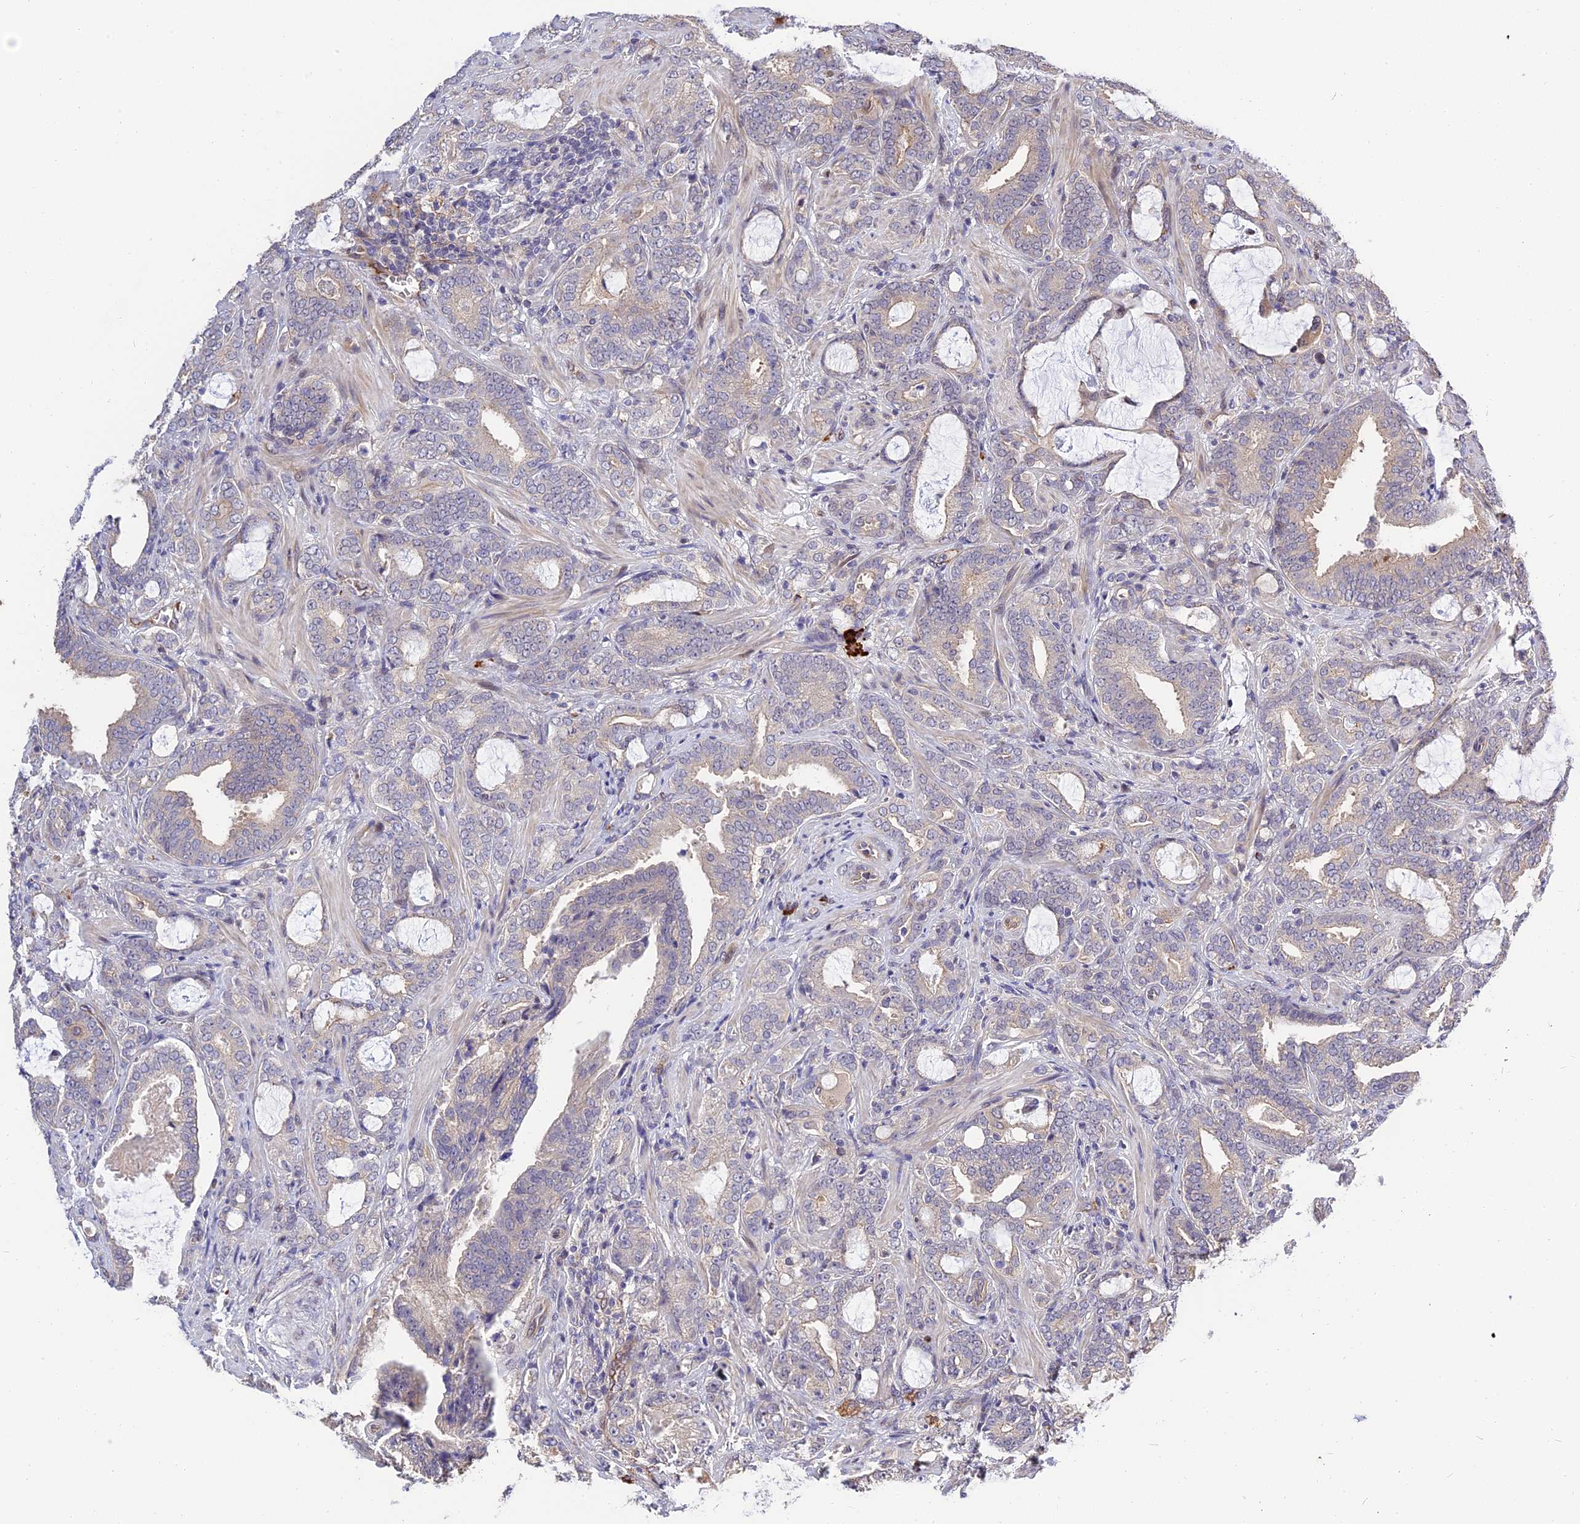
{"staining": {"intensity": "negative", "quantity": "none", "location": "none"}, "tissue": "prostate cancer", "cell_type": "Tumor cells", "image_type": "cancer", "snomed": [{"axis": "morphology", "description": "Adenocarcinoma, High grade"}, {"axis": "topography", "description": "Prostate and seminal vesicle, NOS"}], "caption": "This is an immunohistochemistry micrograph of human high-grade adenocarcinoma (prostate). There is no staining in tumor cells.", "gene": "MFSD2A", "patient": {"sex": "male", "age": 67}}